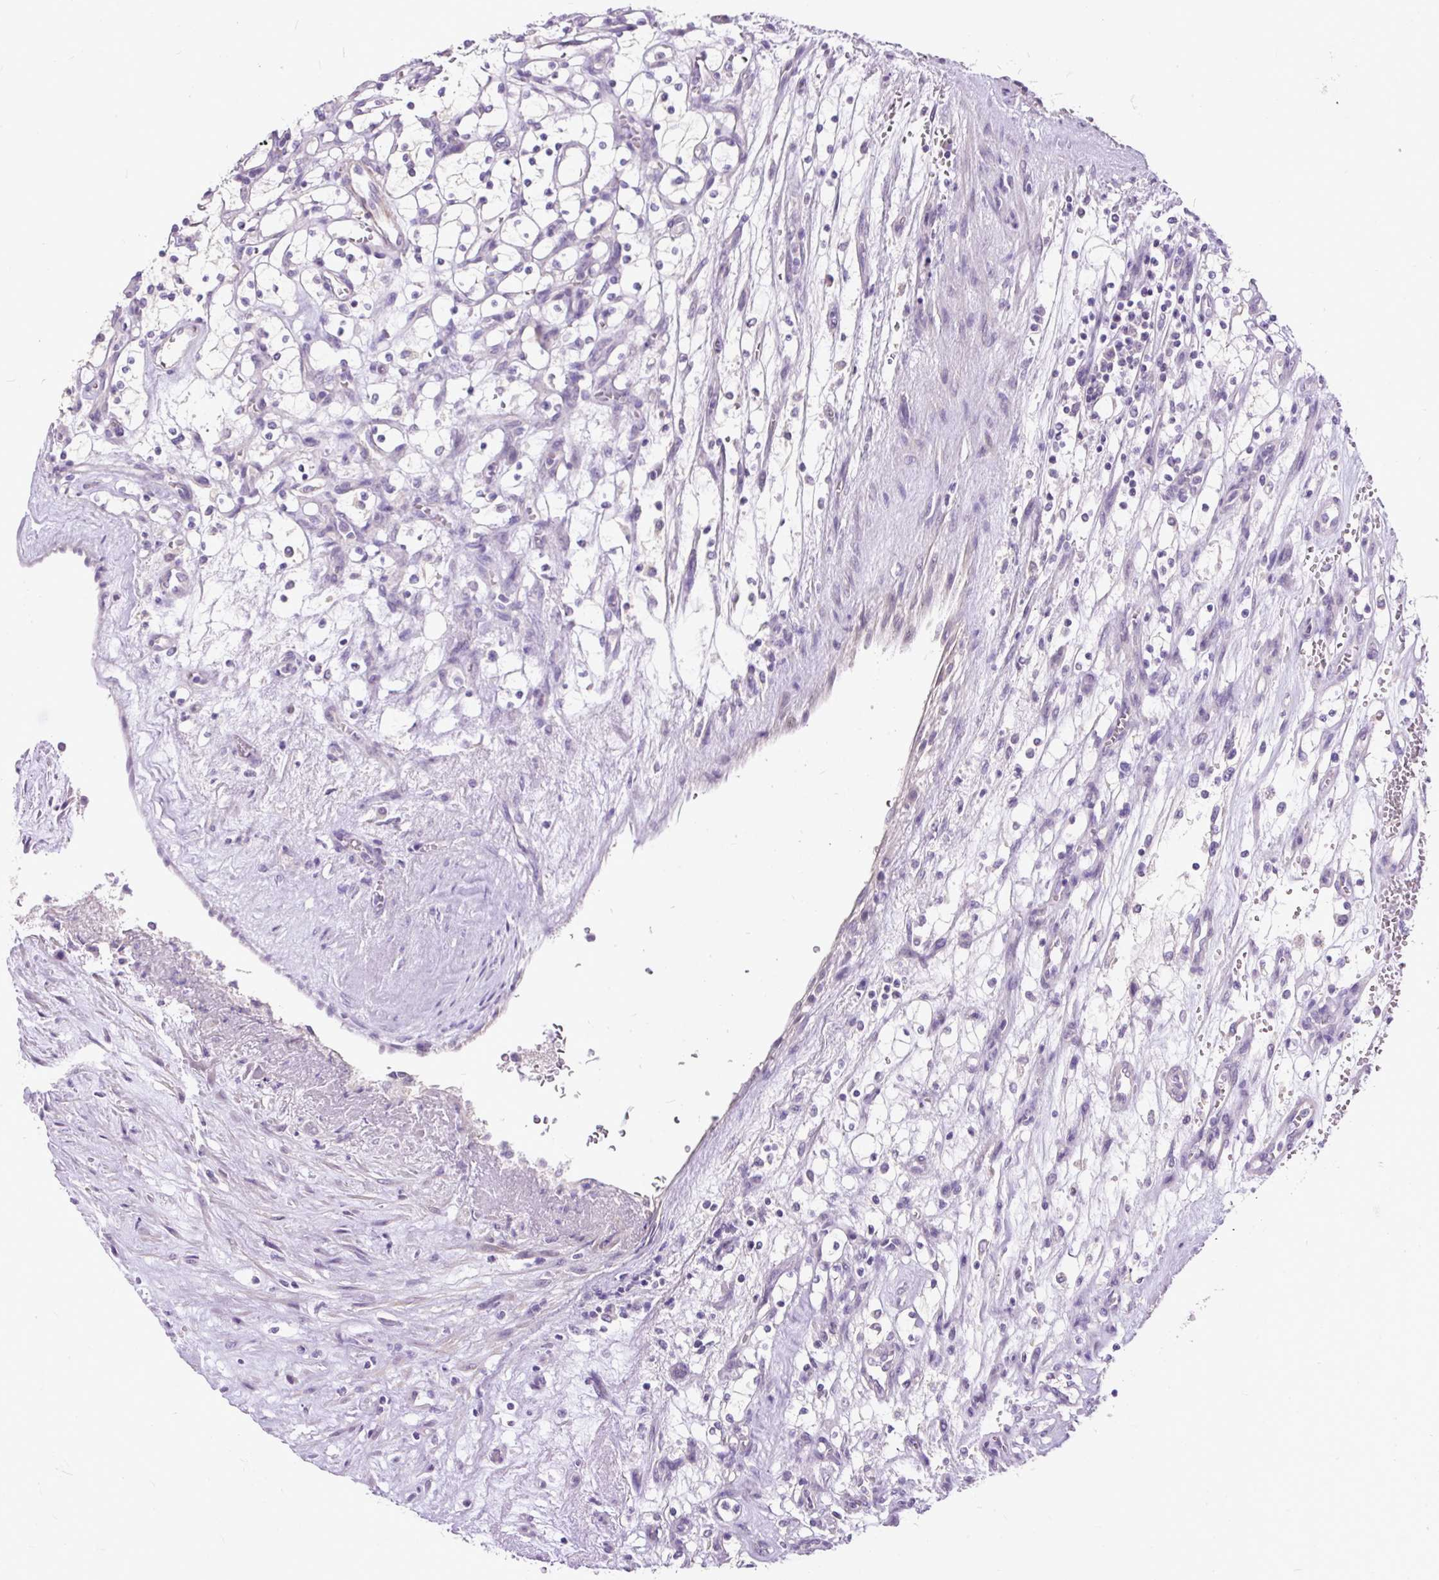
{"staining": {"intensity": "negative", "quantity": "none", "location": "none"}, "tissue": "renal cancer", "cell_type": "Tumor cells", "image_type": "cancer", "snomed": [{"axis": "morphology", "description": "Adenocarcinoma, NOS"}, {"axis": "topography", "description": "Kidney"}], "caption": "The micrograph displays no staining of tumor cells in renal cancer. (DAB (3,3'-diaminobenzidine) immunohistochemistry (IHC), high magnification).", "gene": "KRTAP20-3", "patient": {"sex": "female", "age": 69}}